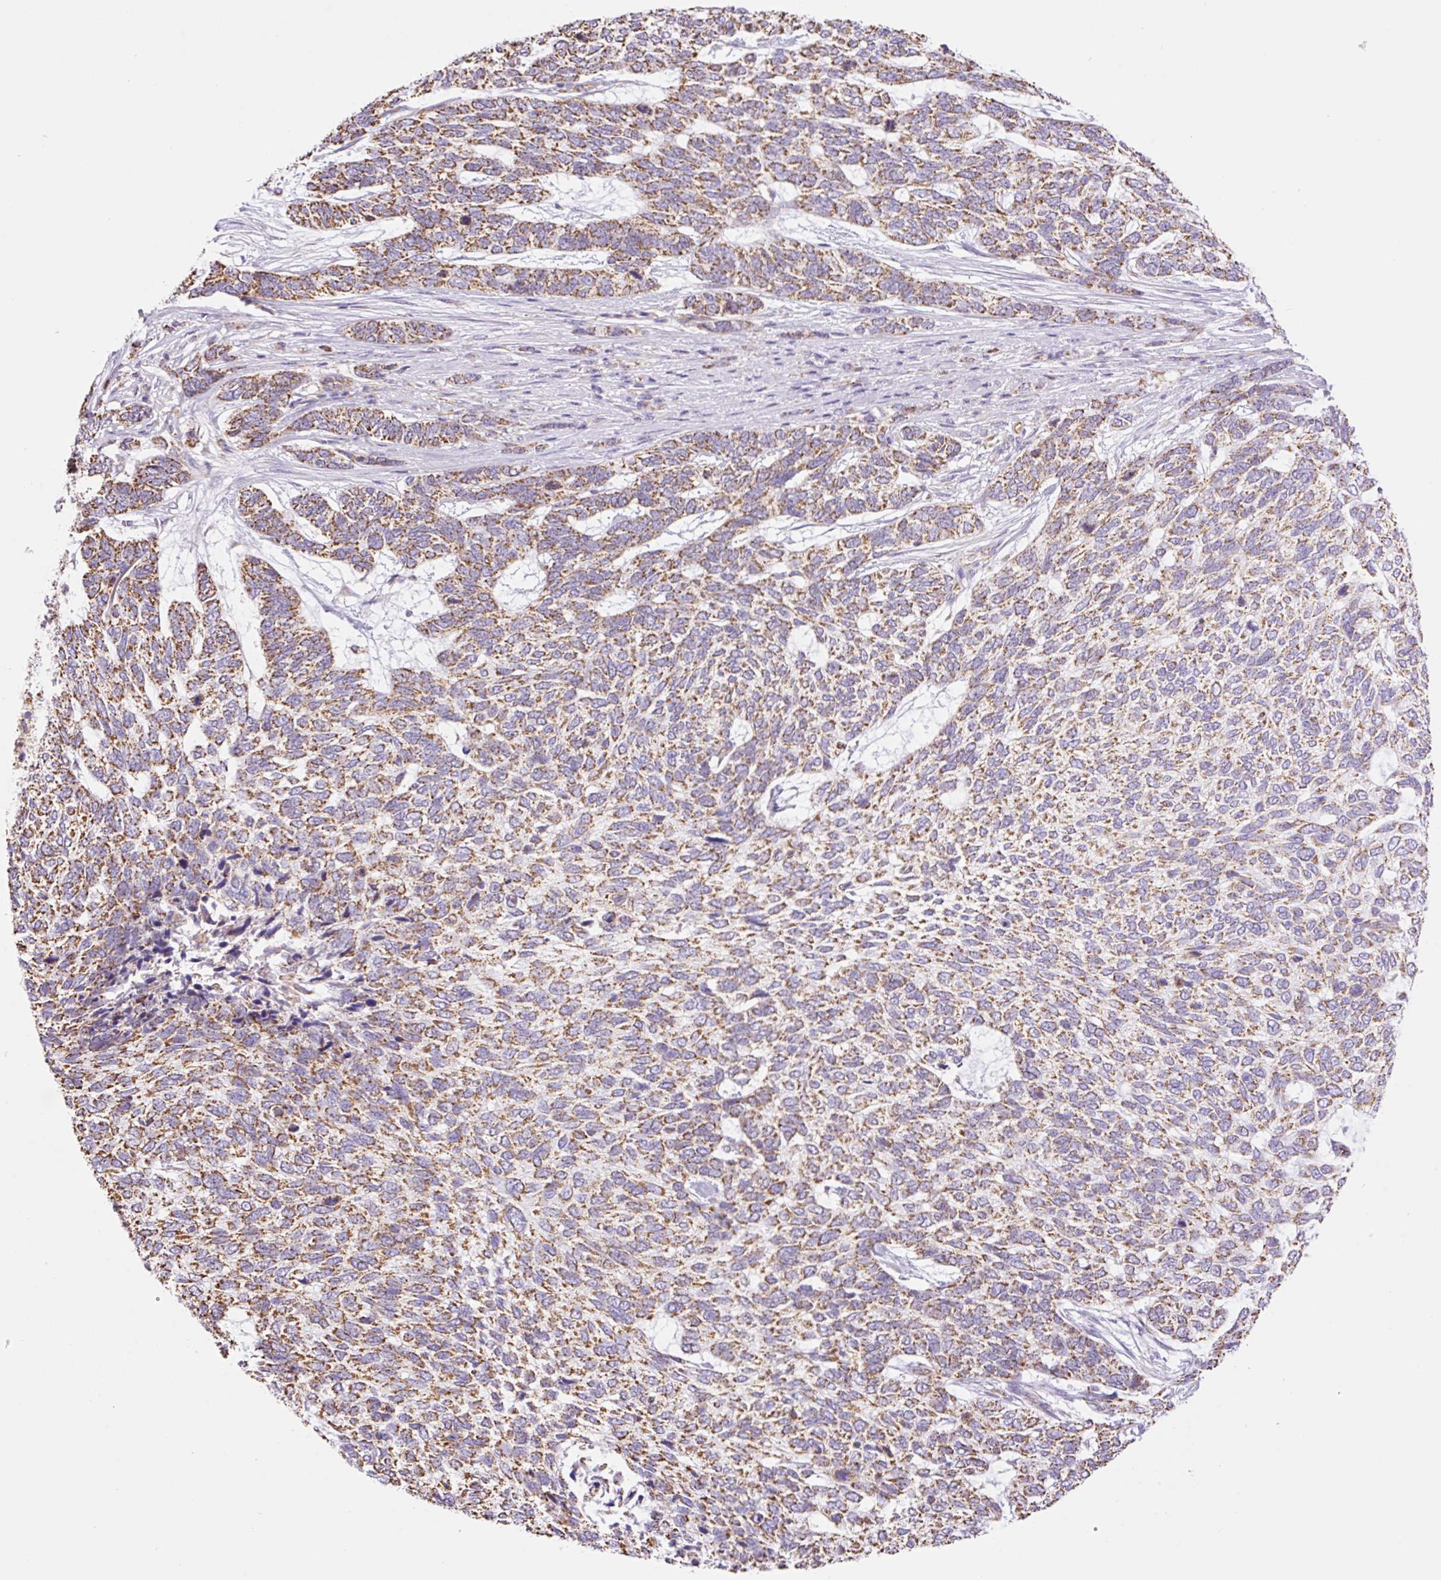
{"staining": {"intensity": "moderate", "quantity": ">75%", "location": "cytoplasmic/membranous"}, "tissue": "skin cancer", "cell_type": "Tumor cells", "image_type": "cancer", "snomed": [{"axis": "morphology", "description": "Basal cell carcinoma"}, {"axis": "topography", "description": "Skin"}], "caption": "Protein expression analysis of human basal cell carcinoma (skin) reveals moderate cytoplasmic/membranous staining in approximately >75% of tumor cells.", "gene": "ESAM", "patient": {"sex": "female", "age": 65}}